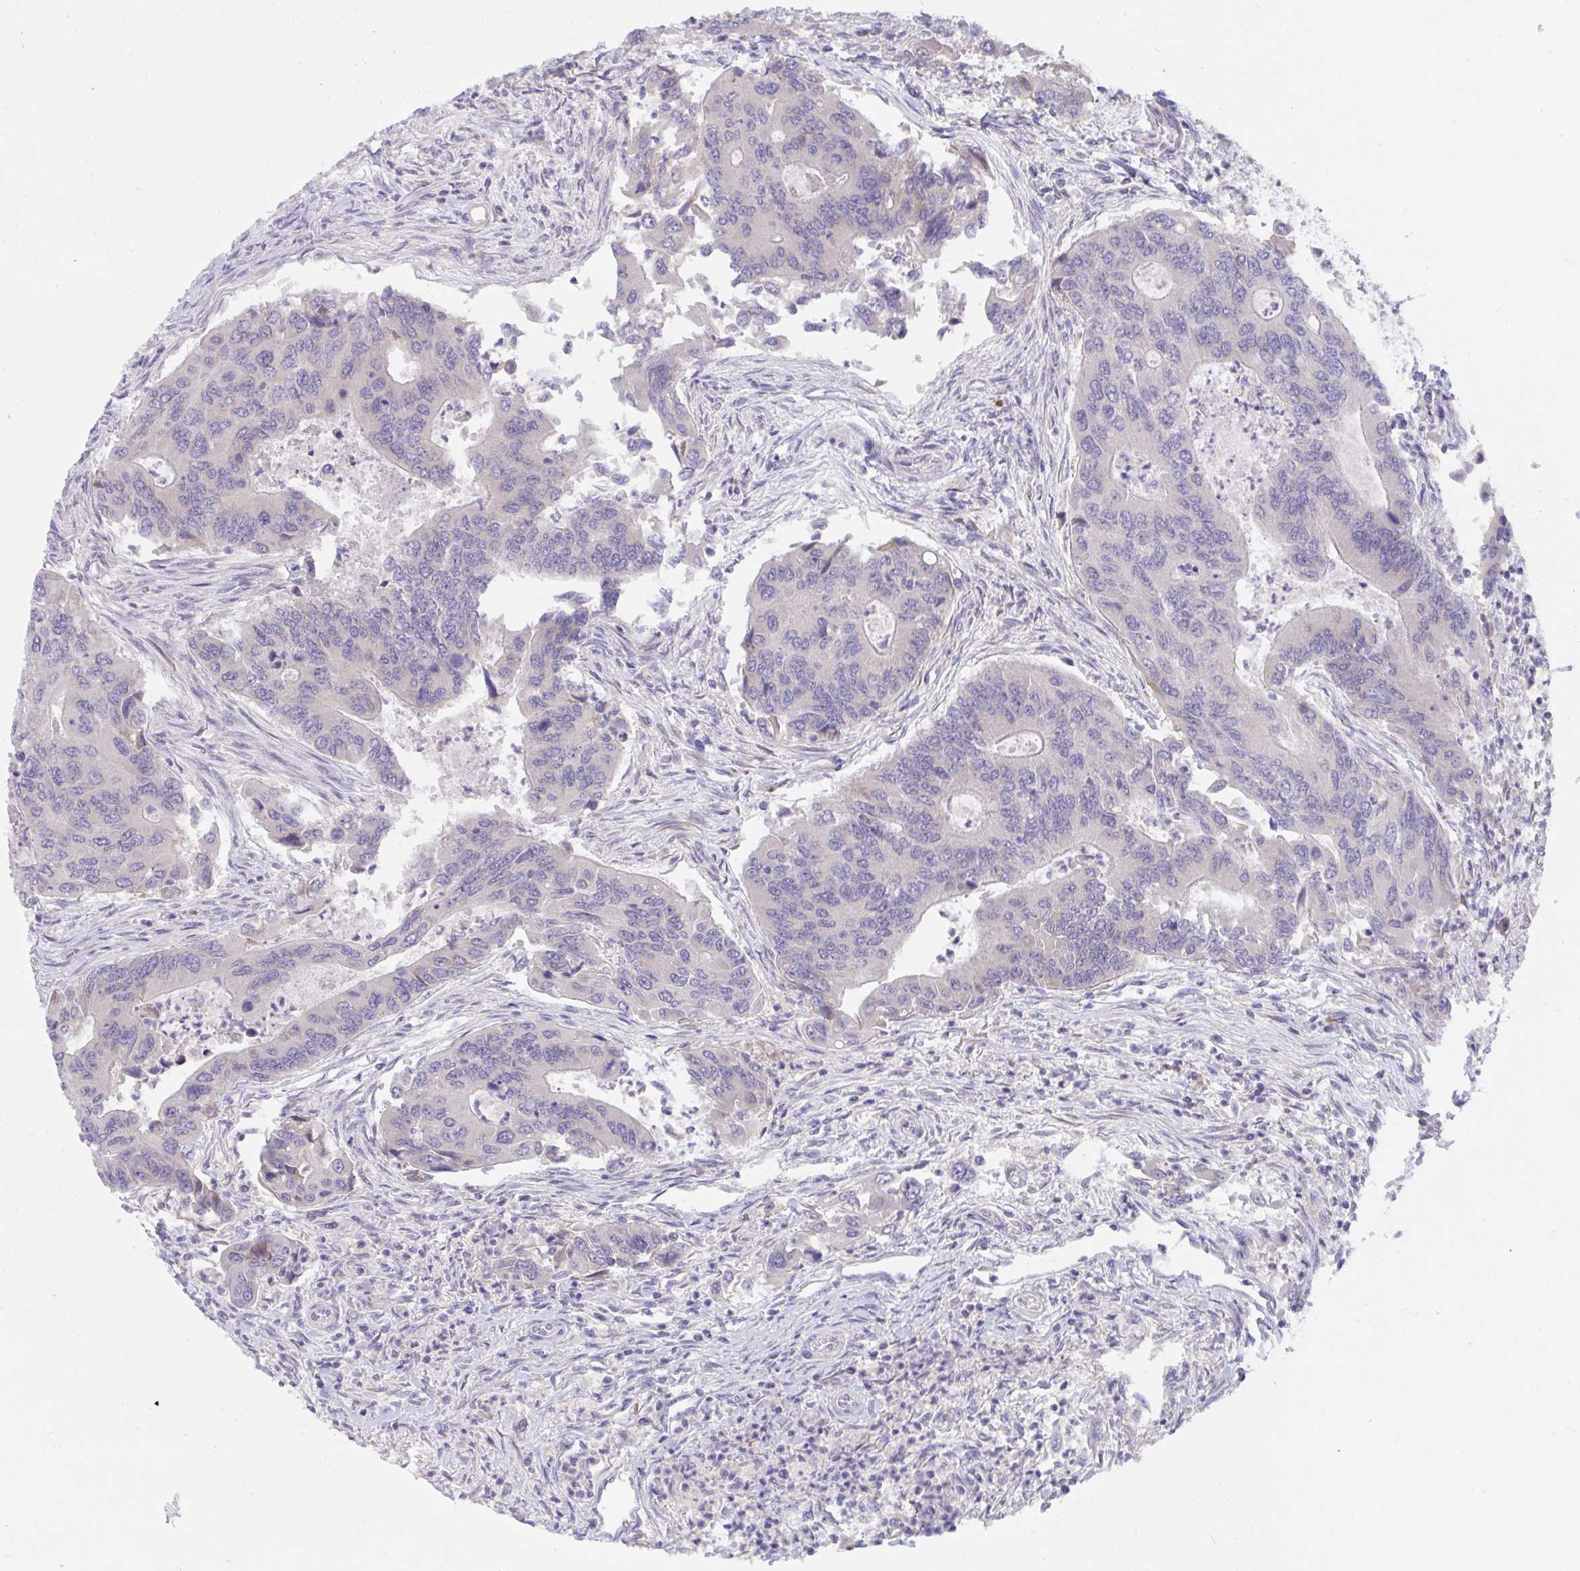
{"staining": {"intensity": "negative", "quantity": "none", "location": "none"}, "tissue": "colorectal cancer", "cell_type": "Tumor cells", "image_type": "cancer", "snomed": [{"axis": "morphology", "description": "Adenocarcinoma, NOS"}, {"axis": "topography", "description": "Colon"}], "caption": "DAB (3,3'-diaminobenzidine) immunohistochemical staining of colorectal cancer shows no significant positivity in tumor cells.", "gene": "TMEM41A", "patient": {"sex": "female", "age": 67}}